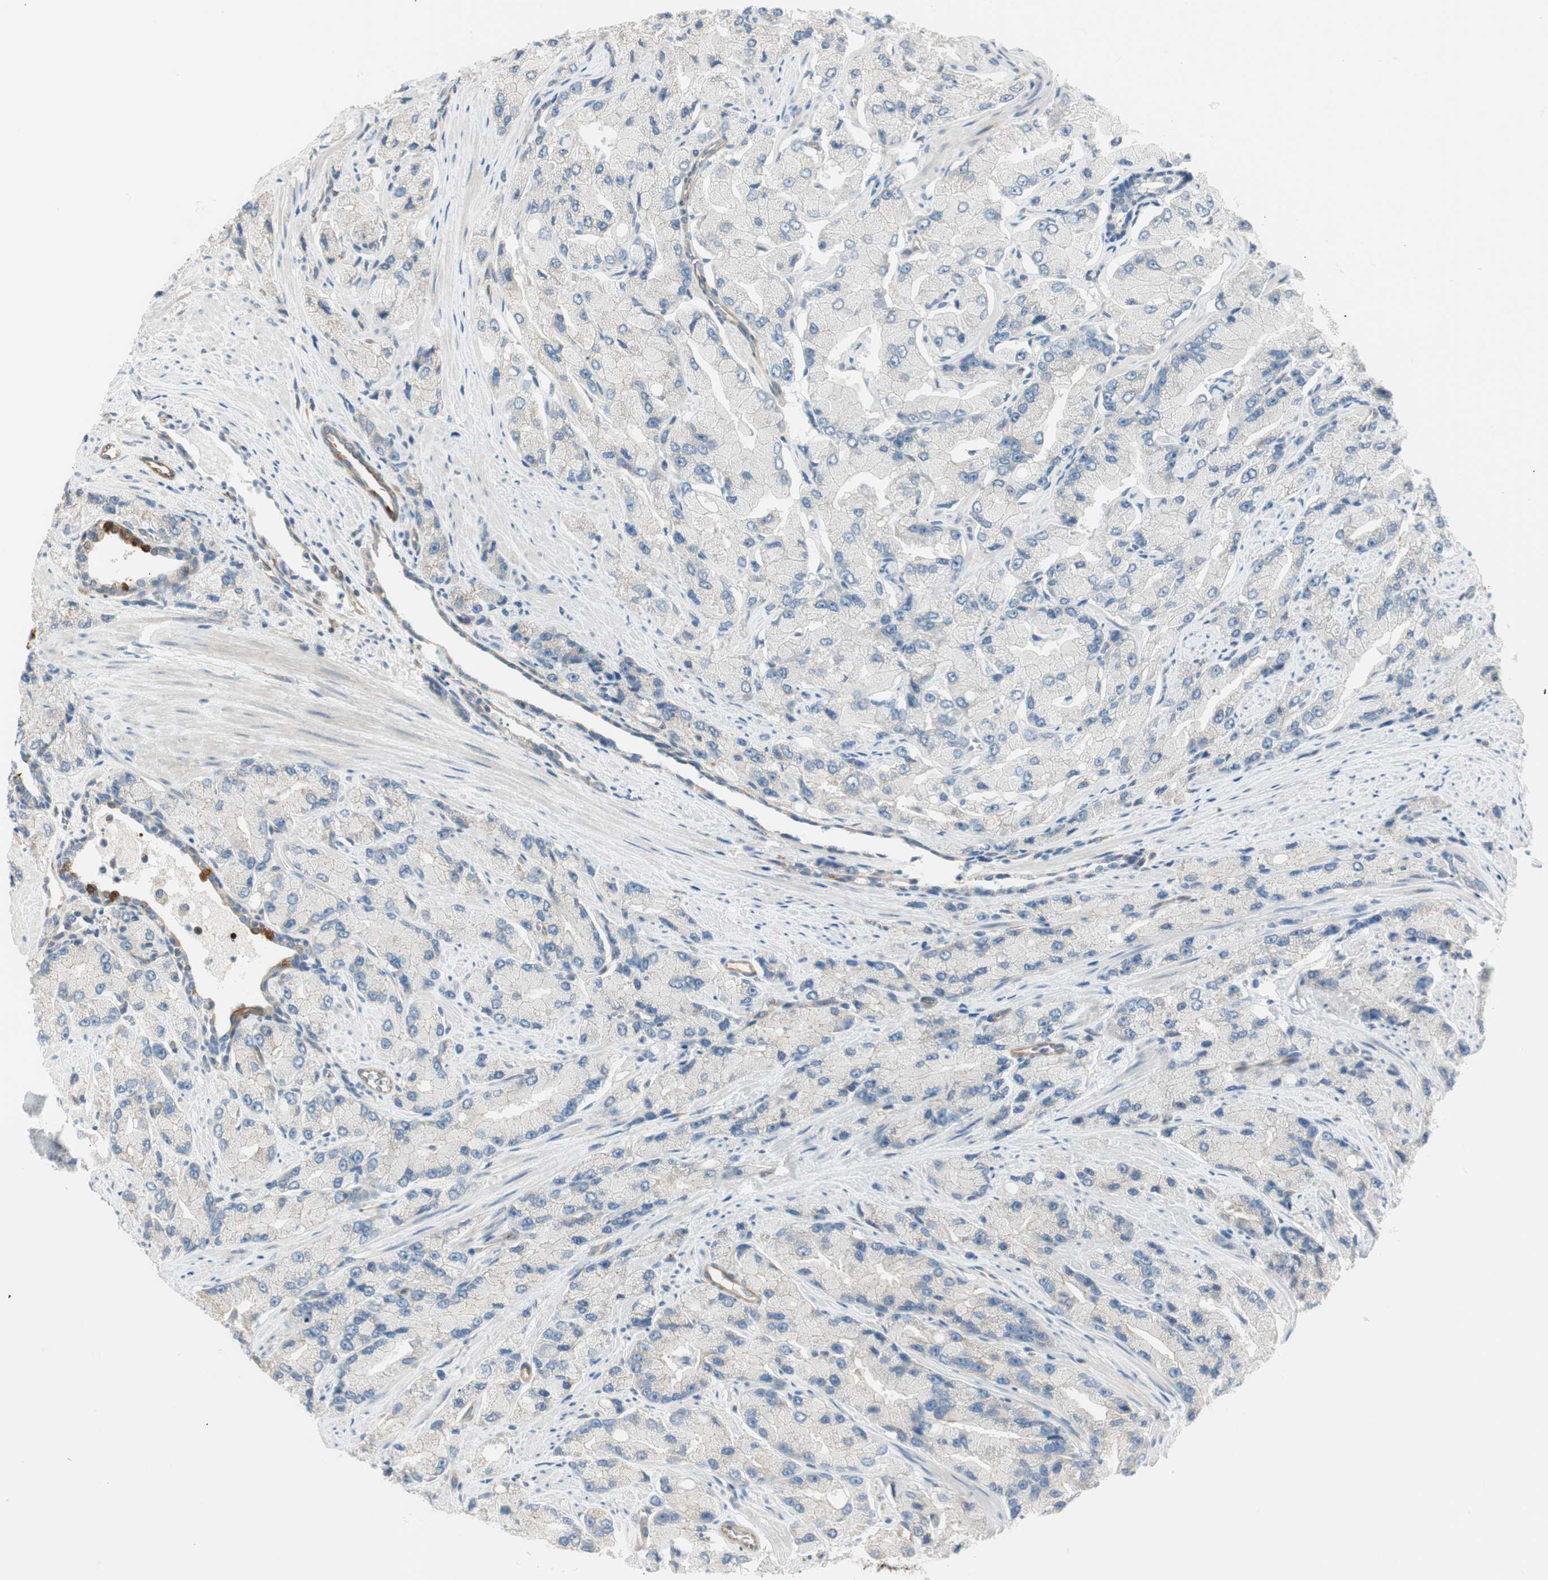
{"staining": {"intensity": "negative", "quantity": "none", "location": "none"}, "tissue": "prostate cancer", "cell_type": "Tumor cells", "image_type": "cancer", "snomed": [{"axis": "morphology", "description": "Adenocarcinoma, High grade"}, {"axis": "topography", "description": "Prostate"}], "caption": "There is no significant staining in tumor cells of prostate cancer (adenocarcinoma (high-grade)). (IHC, brightfield microscopy, high magnification).", "gene": "CDK3", "patient": {"sex": "male", "age": 58}}